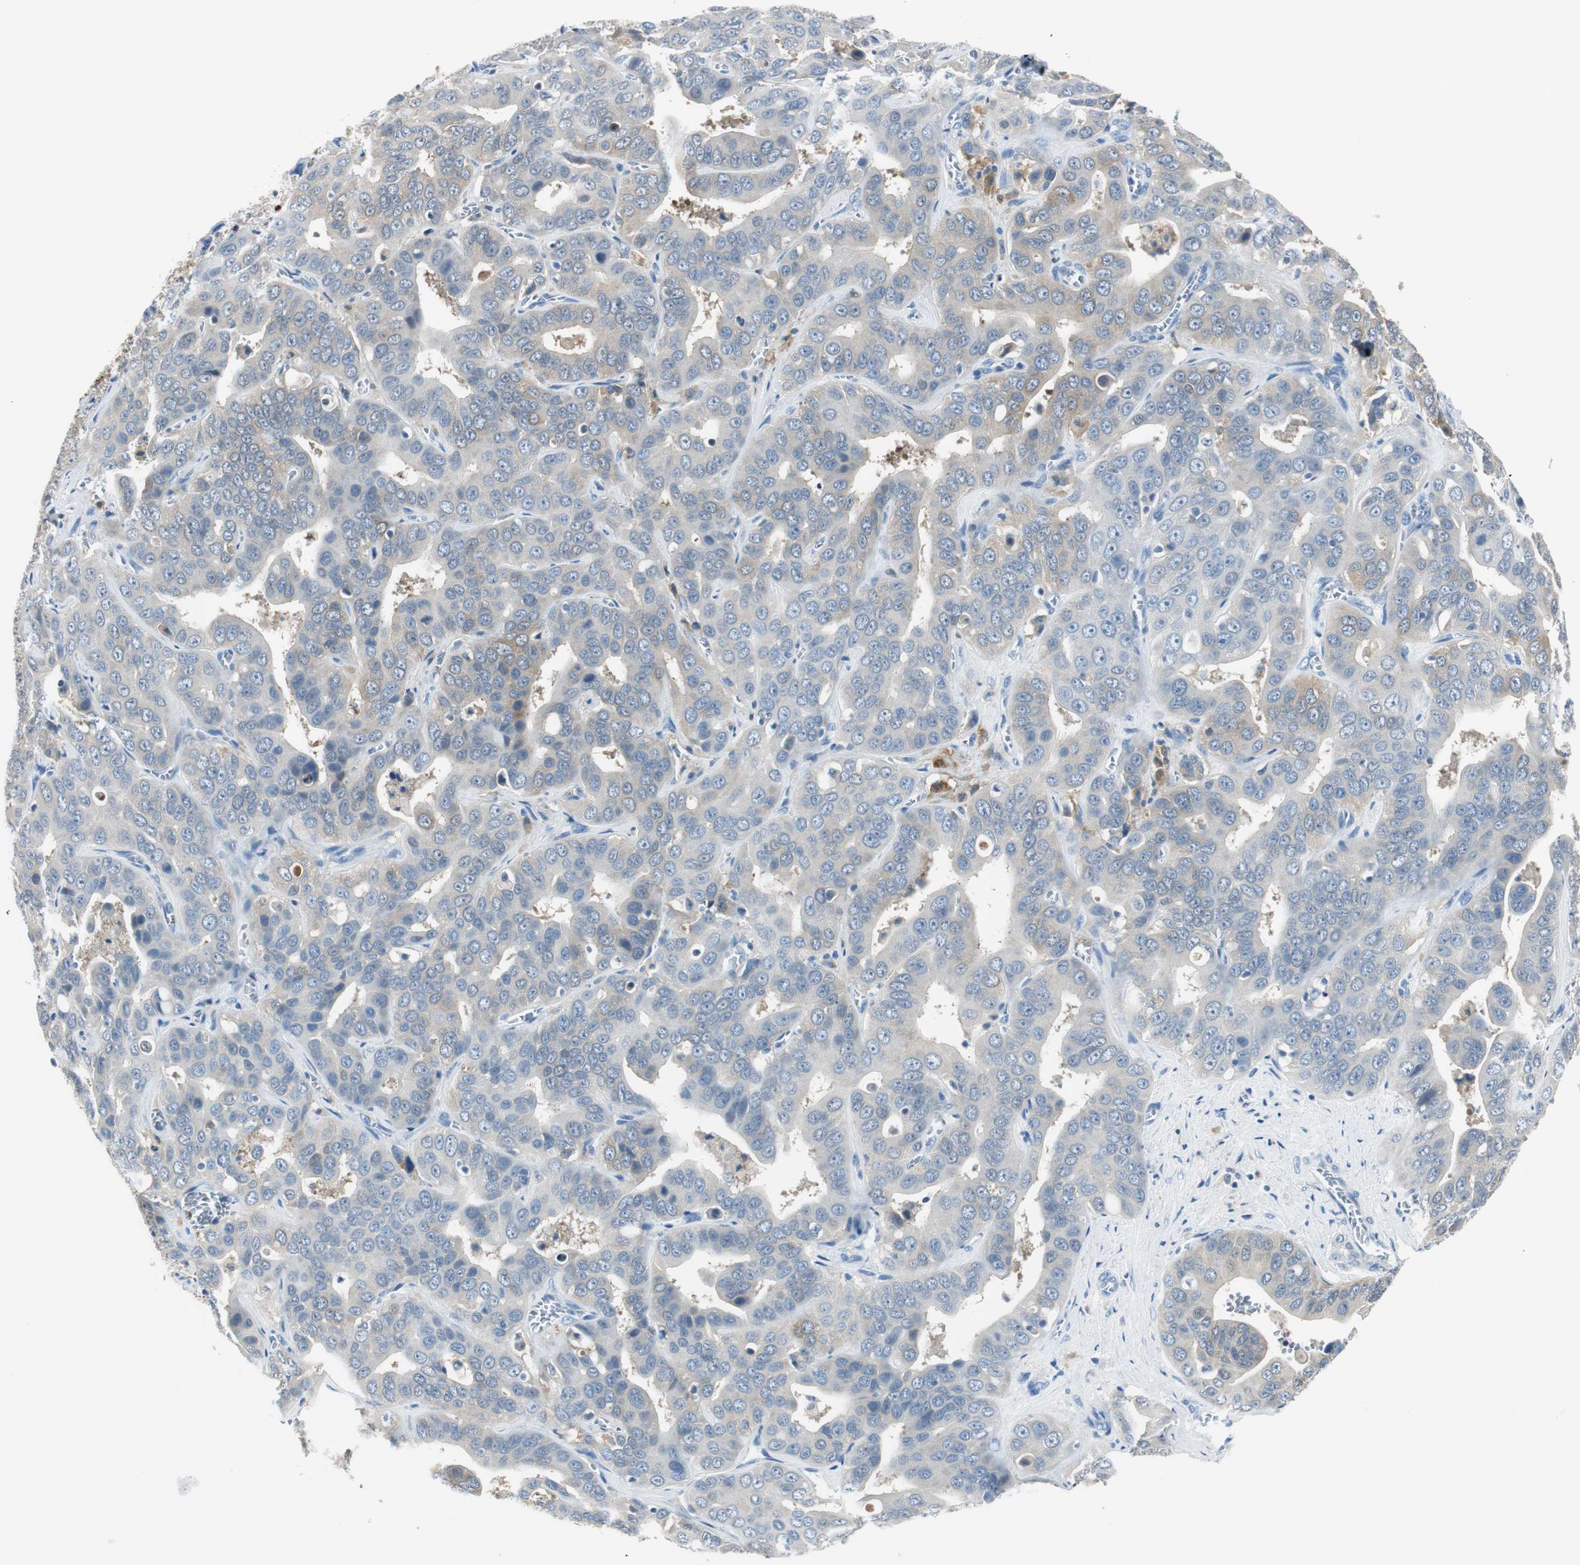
{"staining": {"intensity": "weak", "quantity": "25%-75%", "location": "cytoplasmic/membranous"}, "tissue": "liver cancer", "cell_type": "Tumor cells", "image_type": "cancer", "snomed": [{"axis": "morphology", "description": "Cholangiocarcinoma"}, {"axis": "topography", "description": "Liver"}], "caption": "IHC image of human cholangiocarcinoma (liver) stained for a protein (brown), which displays low levels of weak cytoplasmic/membranous positivity in approximately 25%-75% of tumor cells.", "gene": "FBP1", "patient": {"sex": "female", "age": 52}}